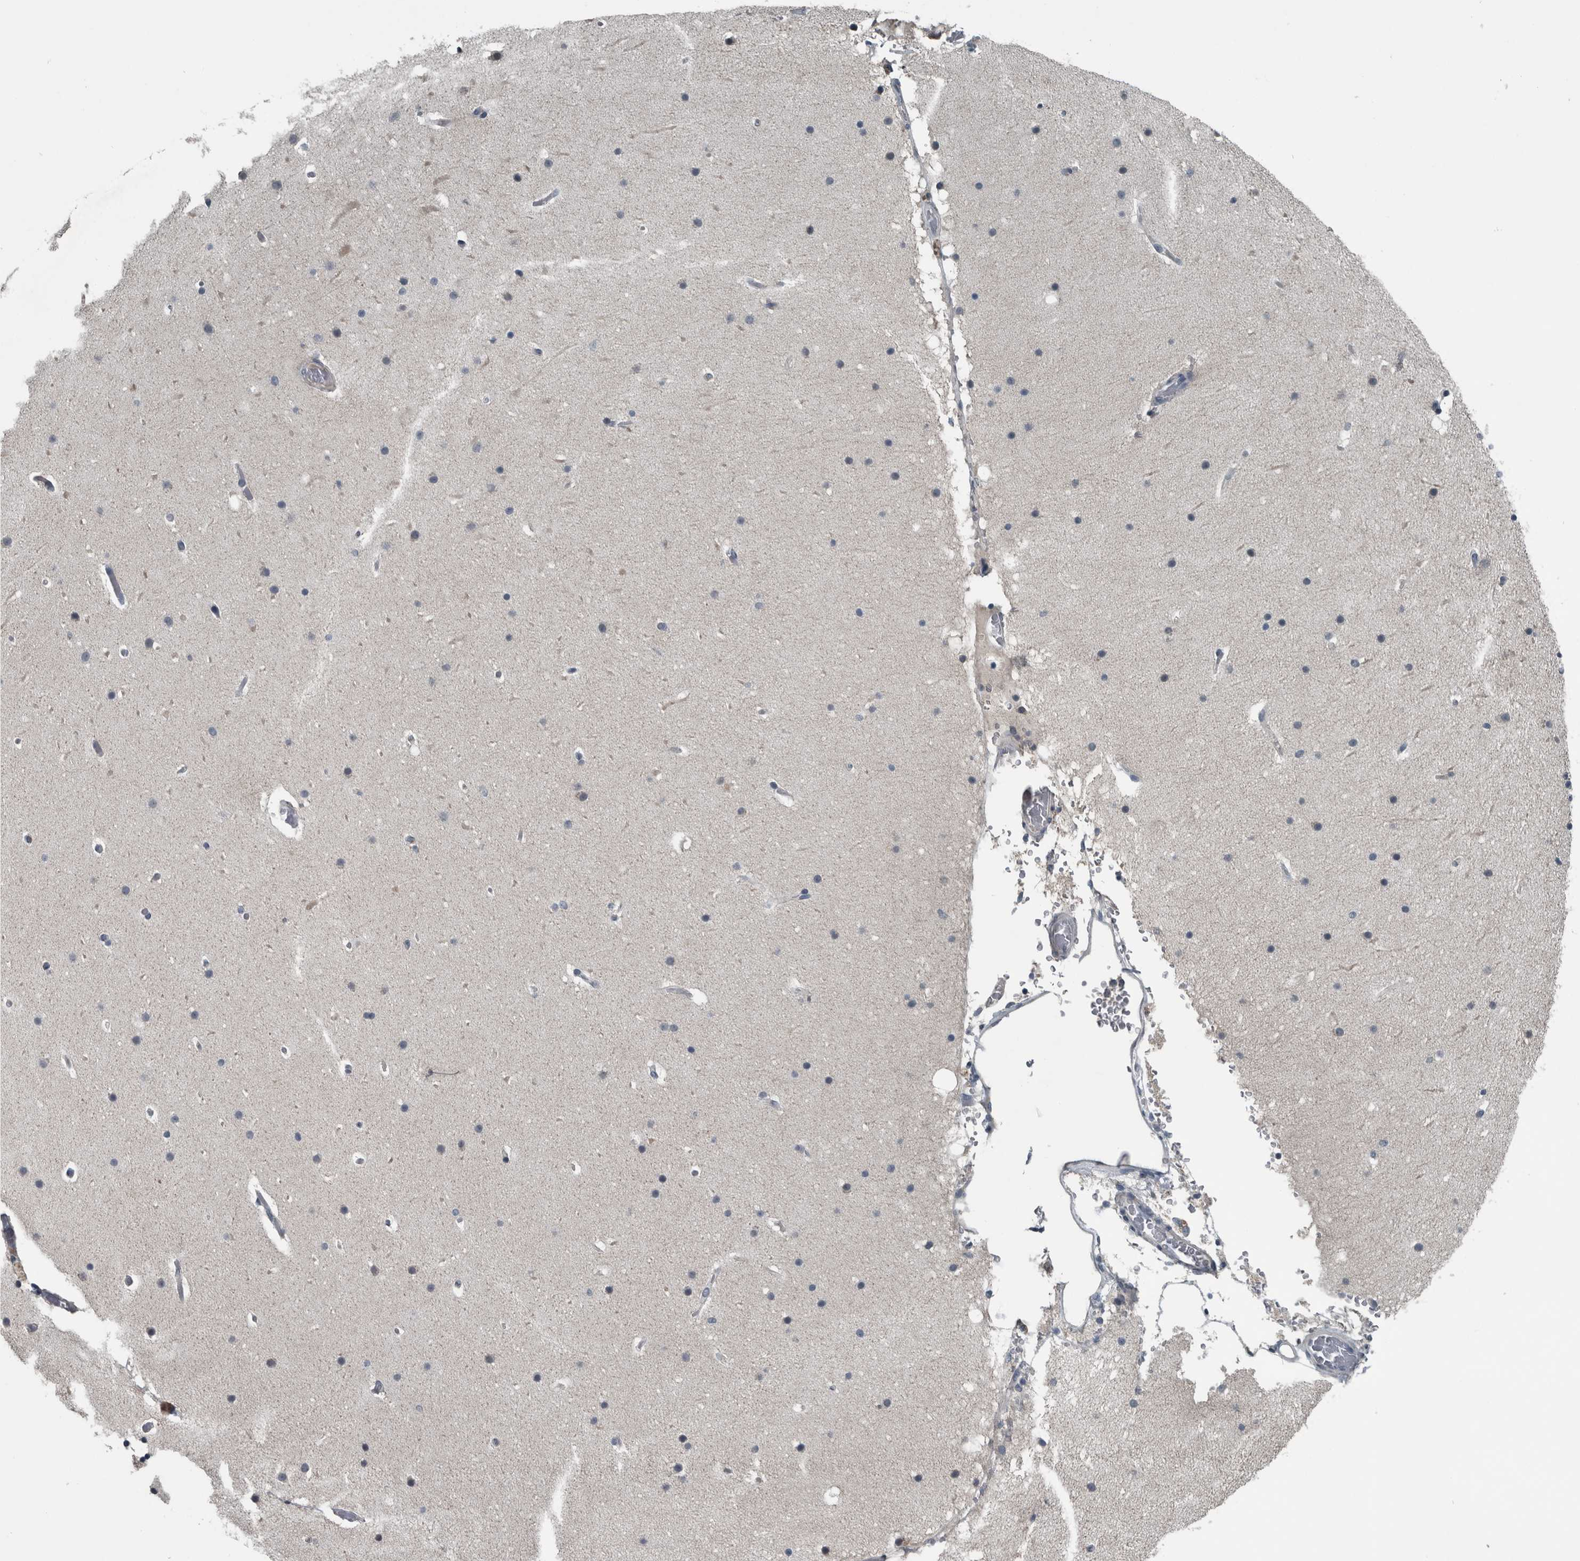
{"staining": {"intensity": "negative", "quantity": "none", "location": "none"}, "tissue": "cerebellum", "cell_type": "Cells in granular layer", "image_type": "normal", "snomed": [{"axis": "morphology", "description": "Normal tissue, NOS"}, {"axis": "topography", "description": "Cerebellum"}], "caption": "Histopathology image shows no significant protein positivity in cells in granular layer of benign cerebellum. The staining was performed using DAB to visualize the protein expression in brown, while the nuclei were stained in blue with hematoxylin (Magnification: 20x).", "gene": "KRT20", "patient": {"sex": "male", "age": 57}}